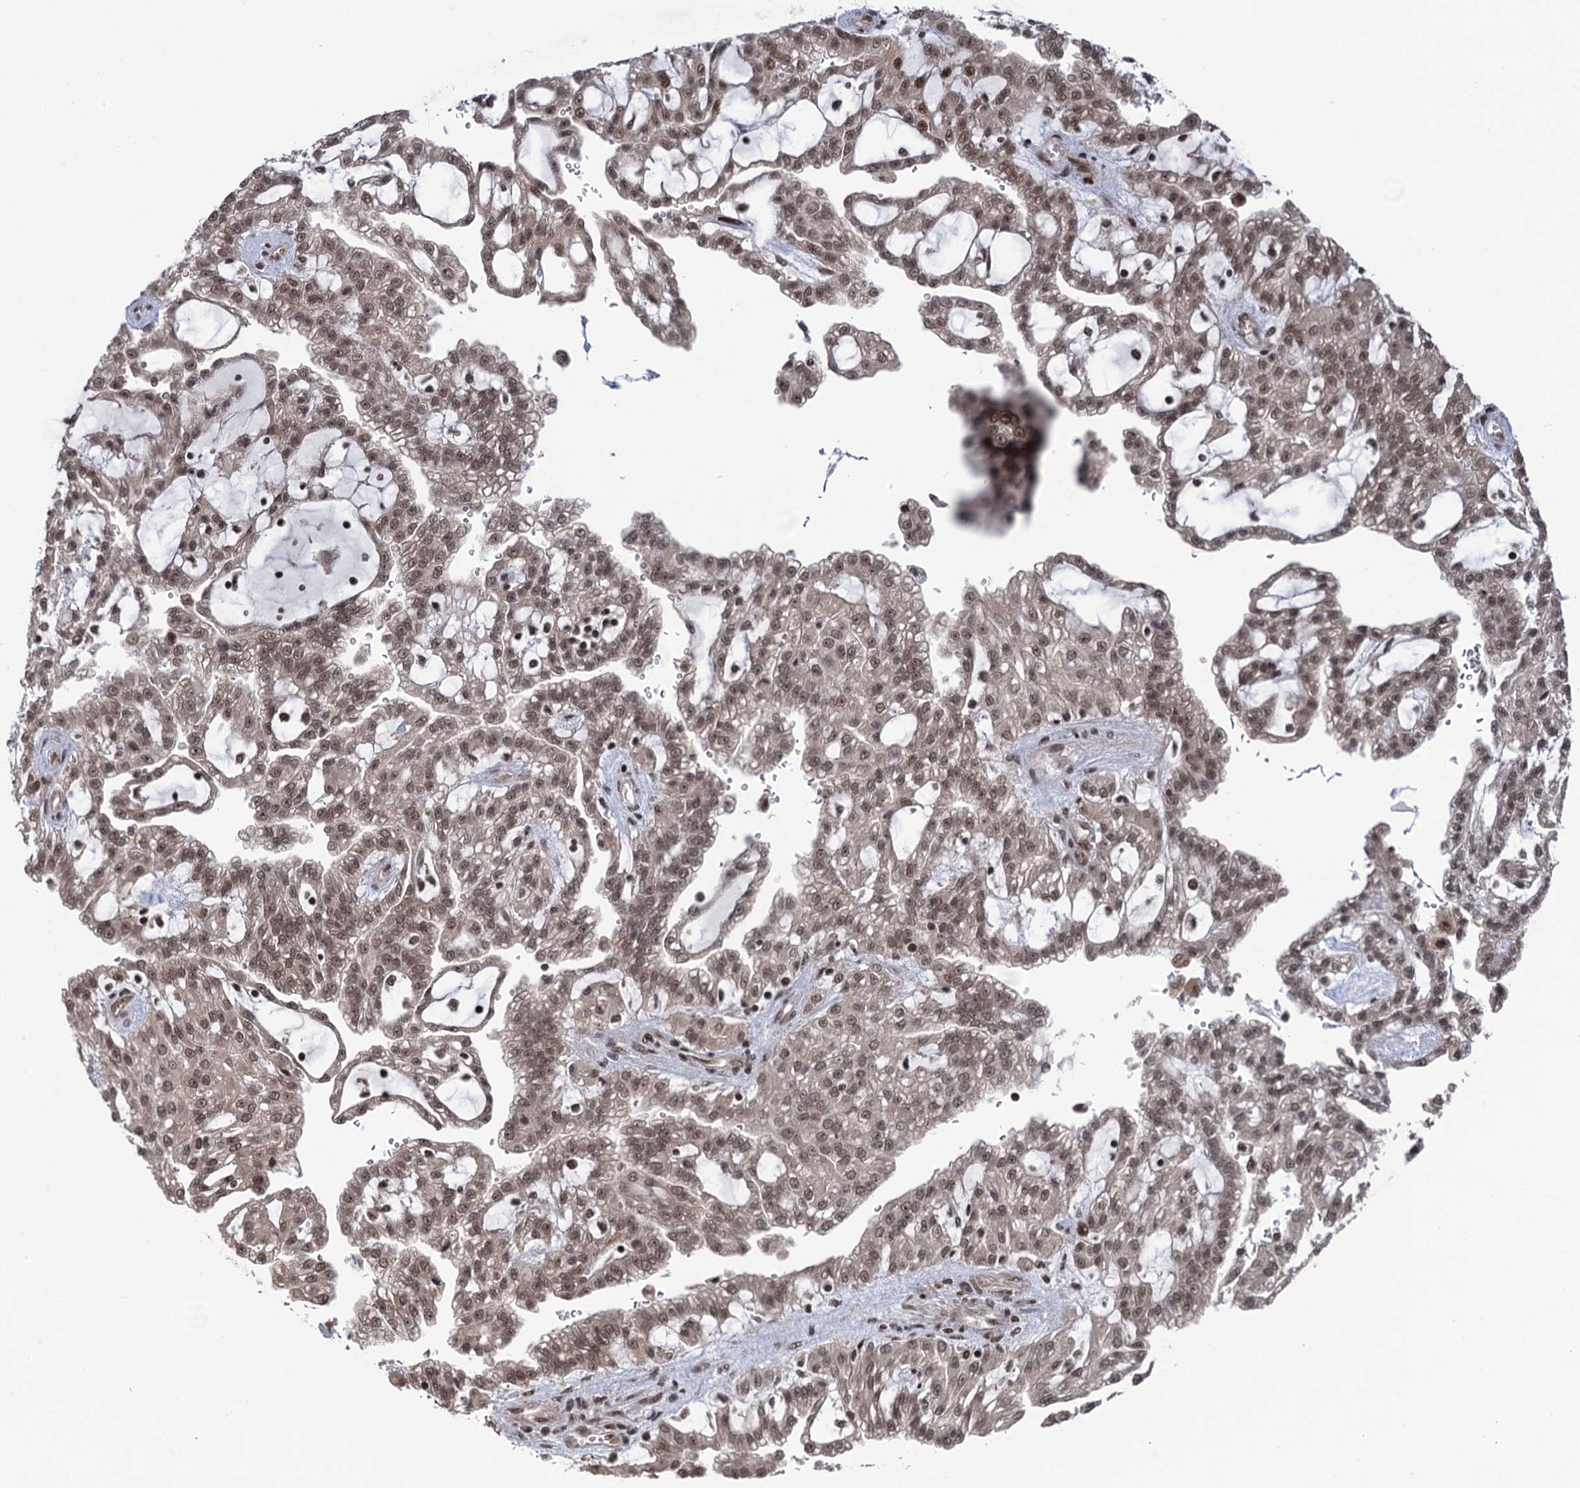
{"staining": {"intensity": "moderate", "quantity": ">75%", "location": "nuclear"}, "tissue": "renal cancer", "cell_type": "Tumor cells", "image_type": "cancer", "snomed": [{"axis": "morphology", "description": "Adenocarcinoma, NOS"}, {"axis": "topography", "description": "Kidney"}], "caption": "This photomicrograph shows renal adenocarcinoma stained with immunohistochemistry (IHC) to label a protein in brown. The nuclear of tumor cells show moderate positivity for the protein. Nuclei are counter-stained blue.", "gene": "ZNF169", "patient": {"sex": "male", "age": 63}}